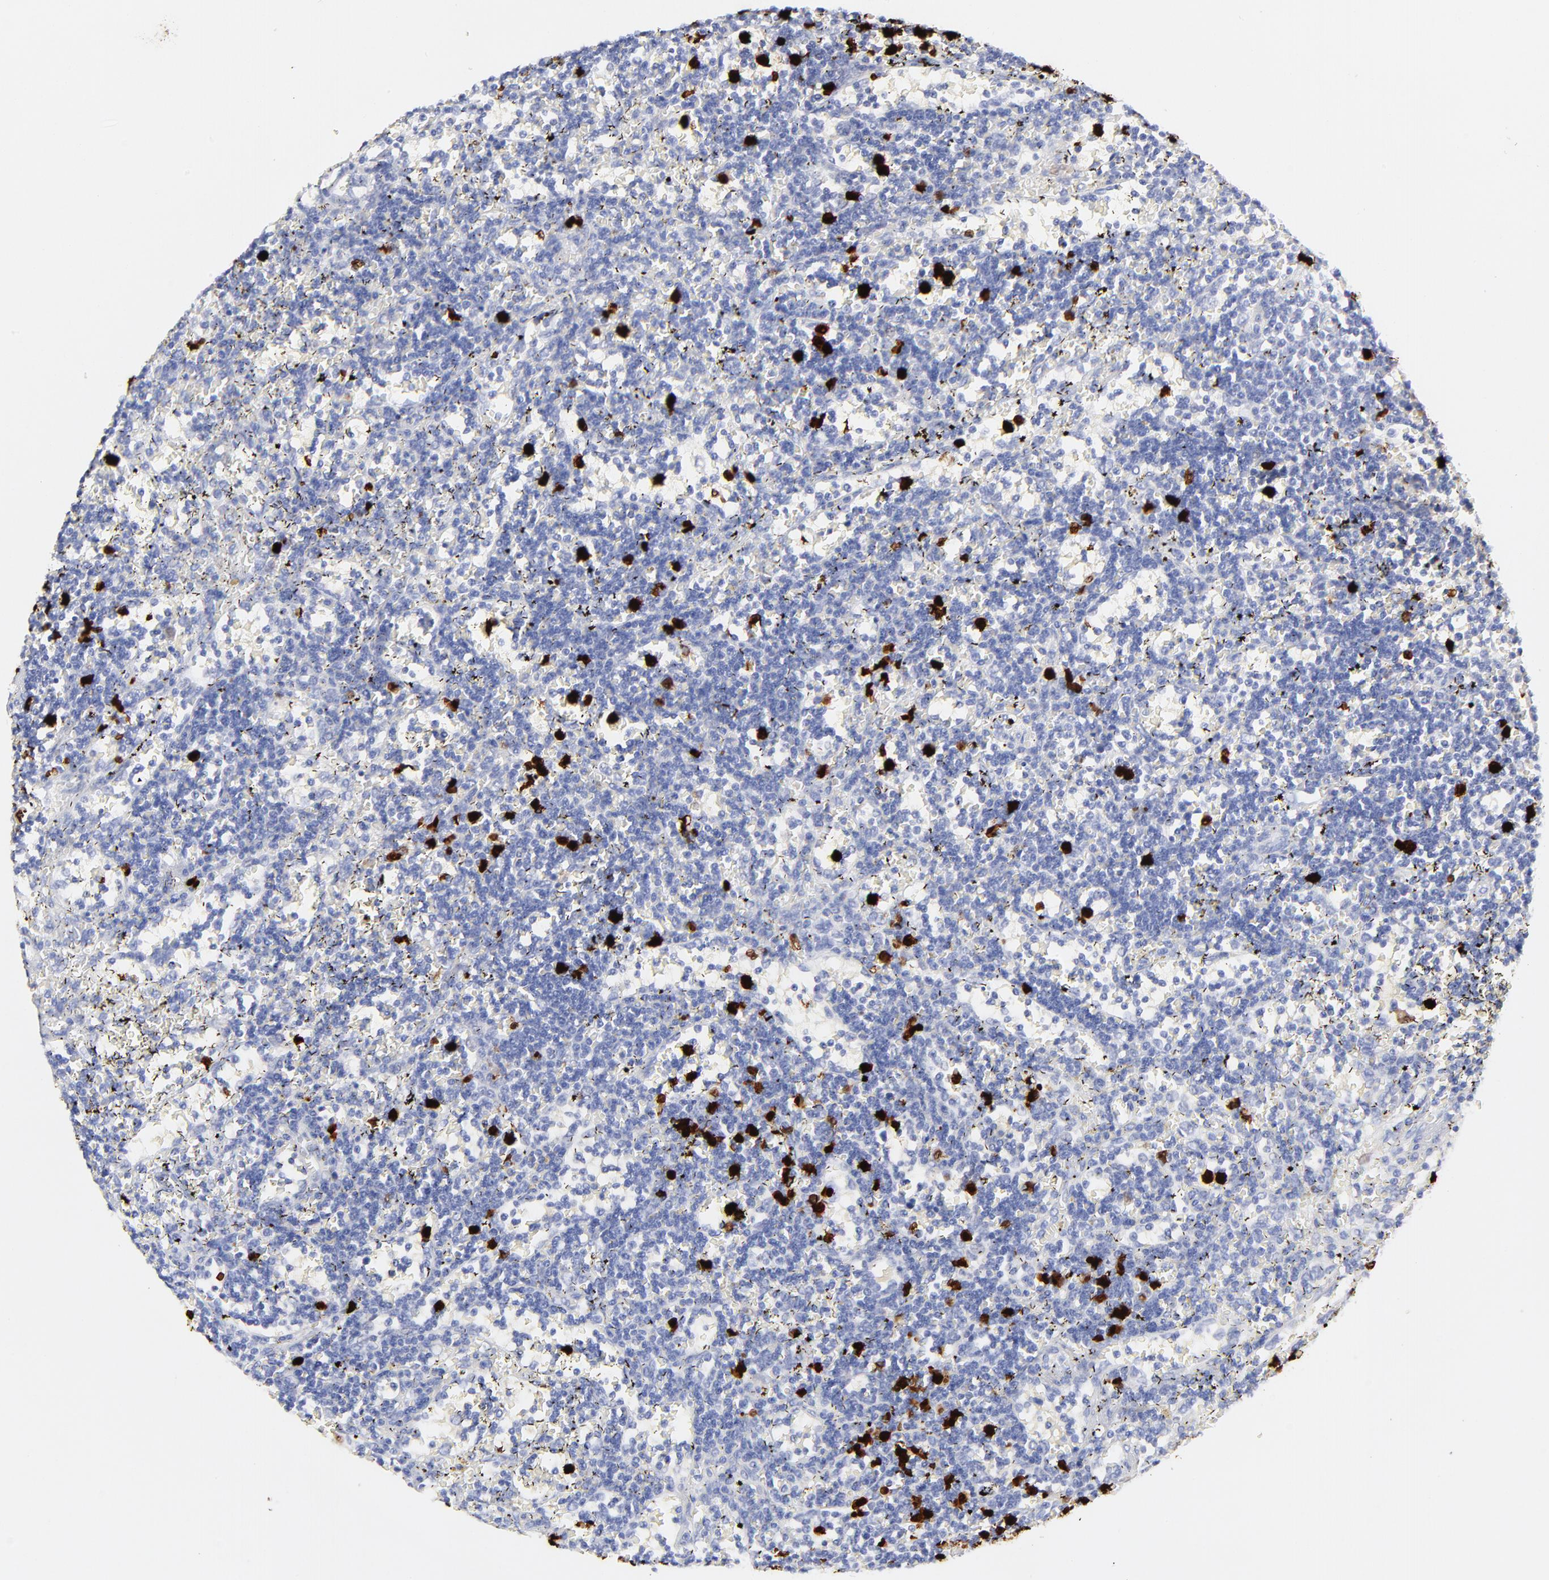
{"staining": {"intensity": "negative", "quantity": "none", "location": "none"}, "tissue": "lymphoma", "cell_type": "Tumor cells", "image_type": "cancer", "snomed": [{"axis": "morphology", "description": "Malignant lymphoma, non-Hodgkin's type, Low grade"}, {"axis": "topography", "description": "Spleen"}], "caption": "The image demonstrates no staining of tumor cells in lymphoma.", "gene": "S100A12", "patient": {"sex": "male", "age": 60}}